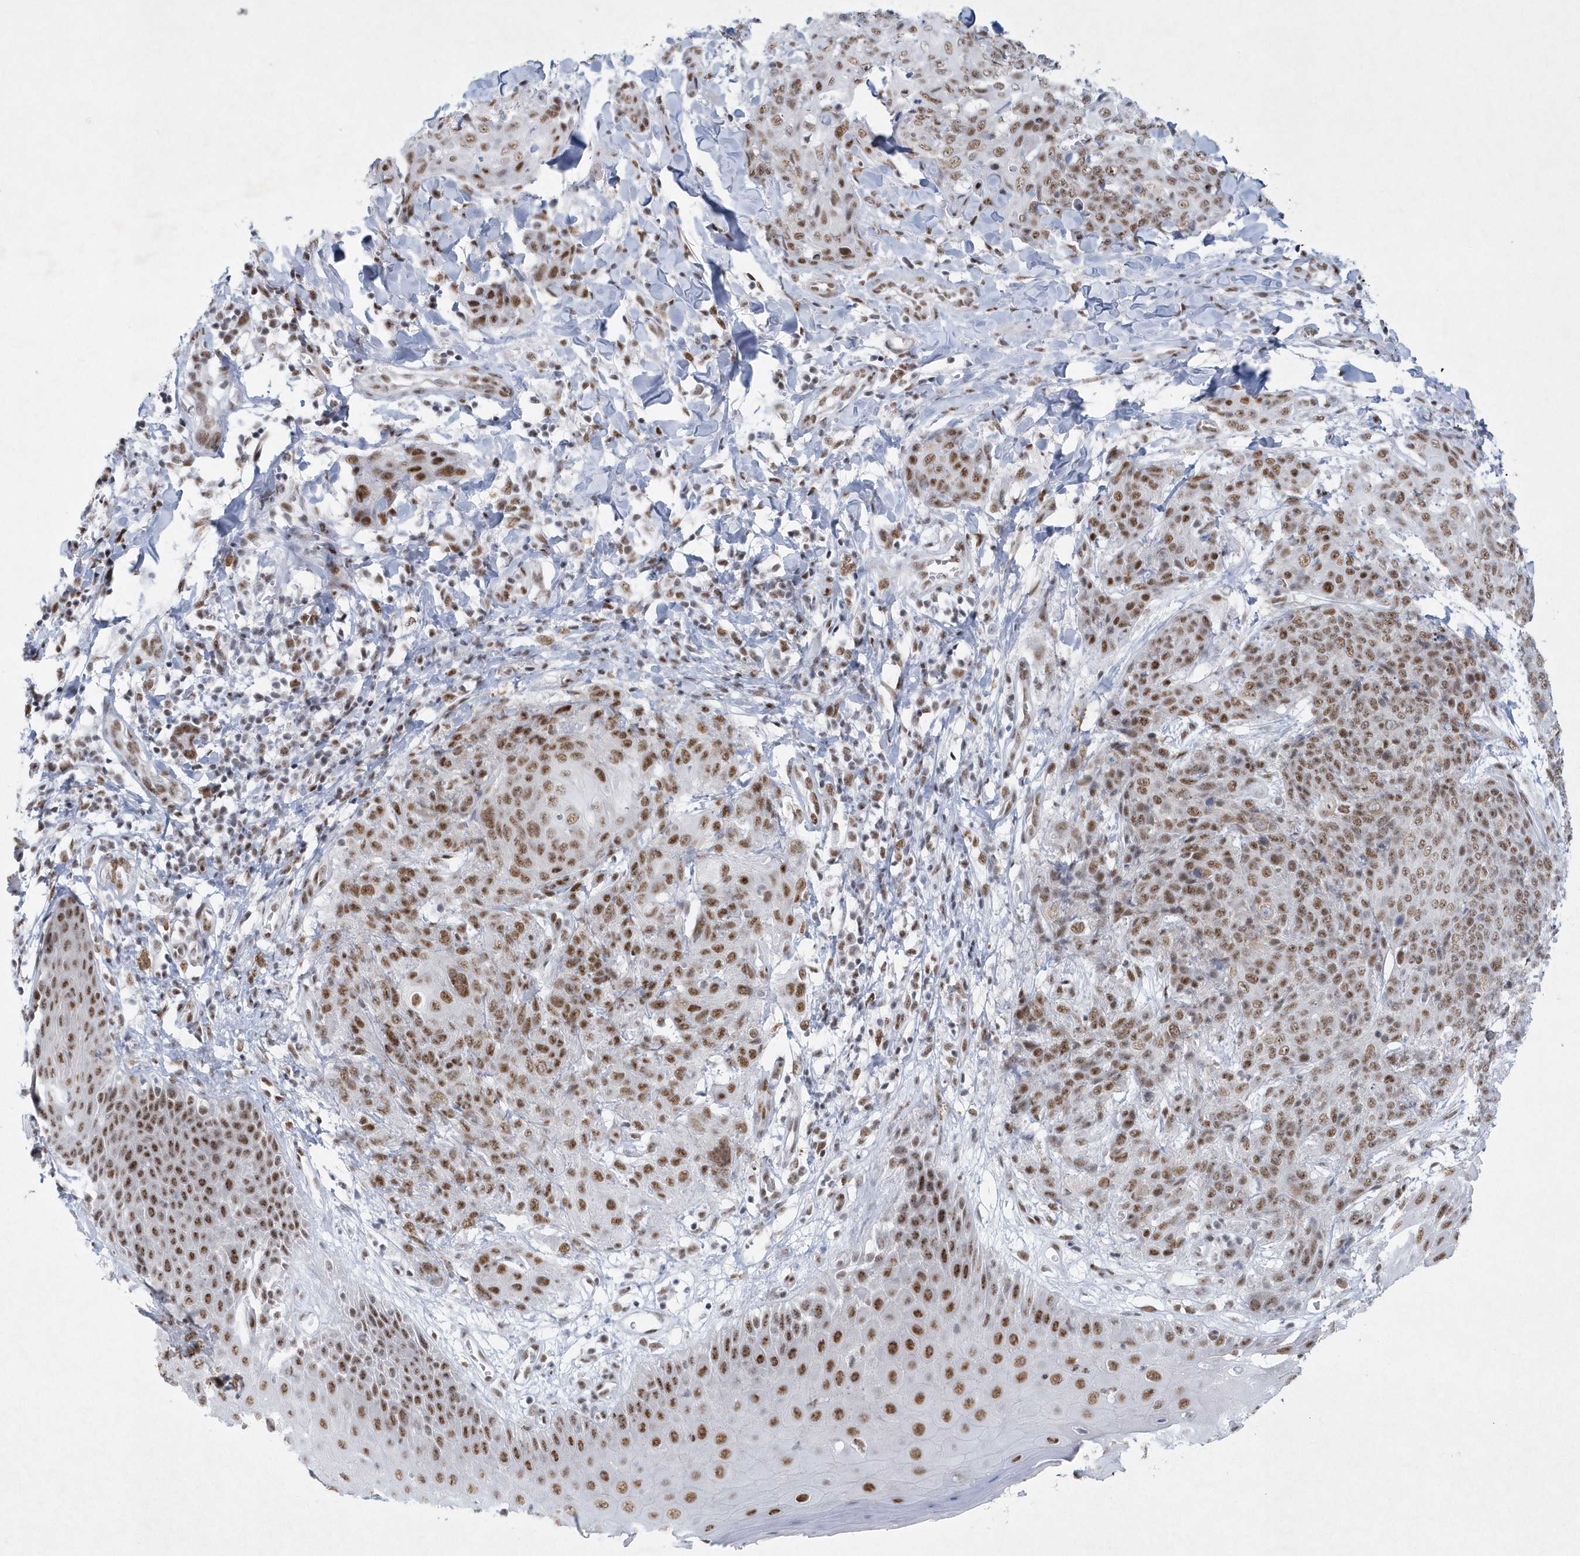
{"staining": {"intensity": "moderate", "quantity": ">75%", "location": "nuclear"}, "tissue": "skin cancer", "cell_type": "Tumor cells", "image_type": "cancer", "snomed": [{"axis": "morphology", "description": "Squamous cell carcinoma, NOS"}, {"axis": "topography", "description": "Skin"}, {"axis": "topography", "description": "Vulva"}], "caption": "Immunohistochemistry (IHC) staining of skin cancer, which shows medium levels of moderate nuclear expression in about >75% of tumor cells indicating moderate nuclear protein staining. The staining was performed using DAB (brown) for protein detection and nuclei were counterstained in hematoxylin (blue).", "gene": "DCLRE1A", "patient": {"sex": "female", "age": 85}}